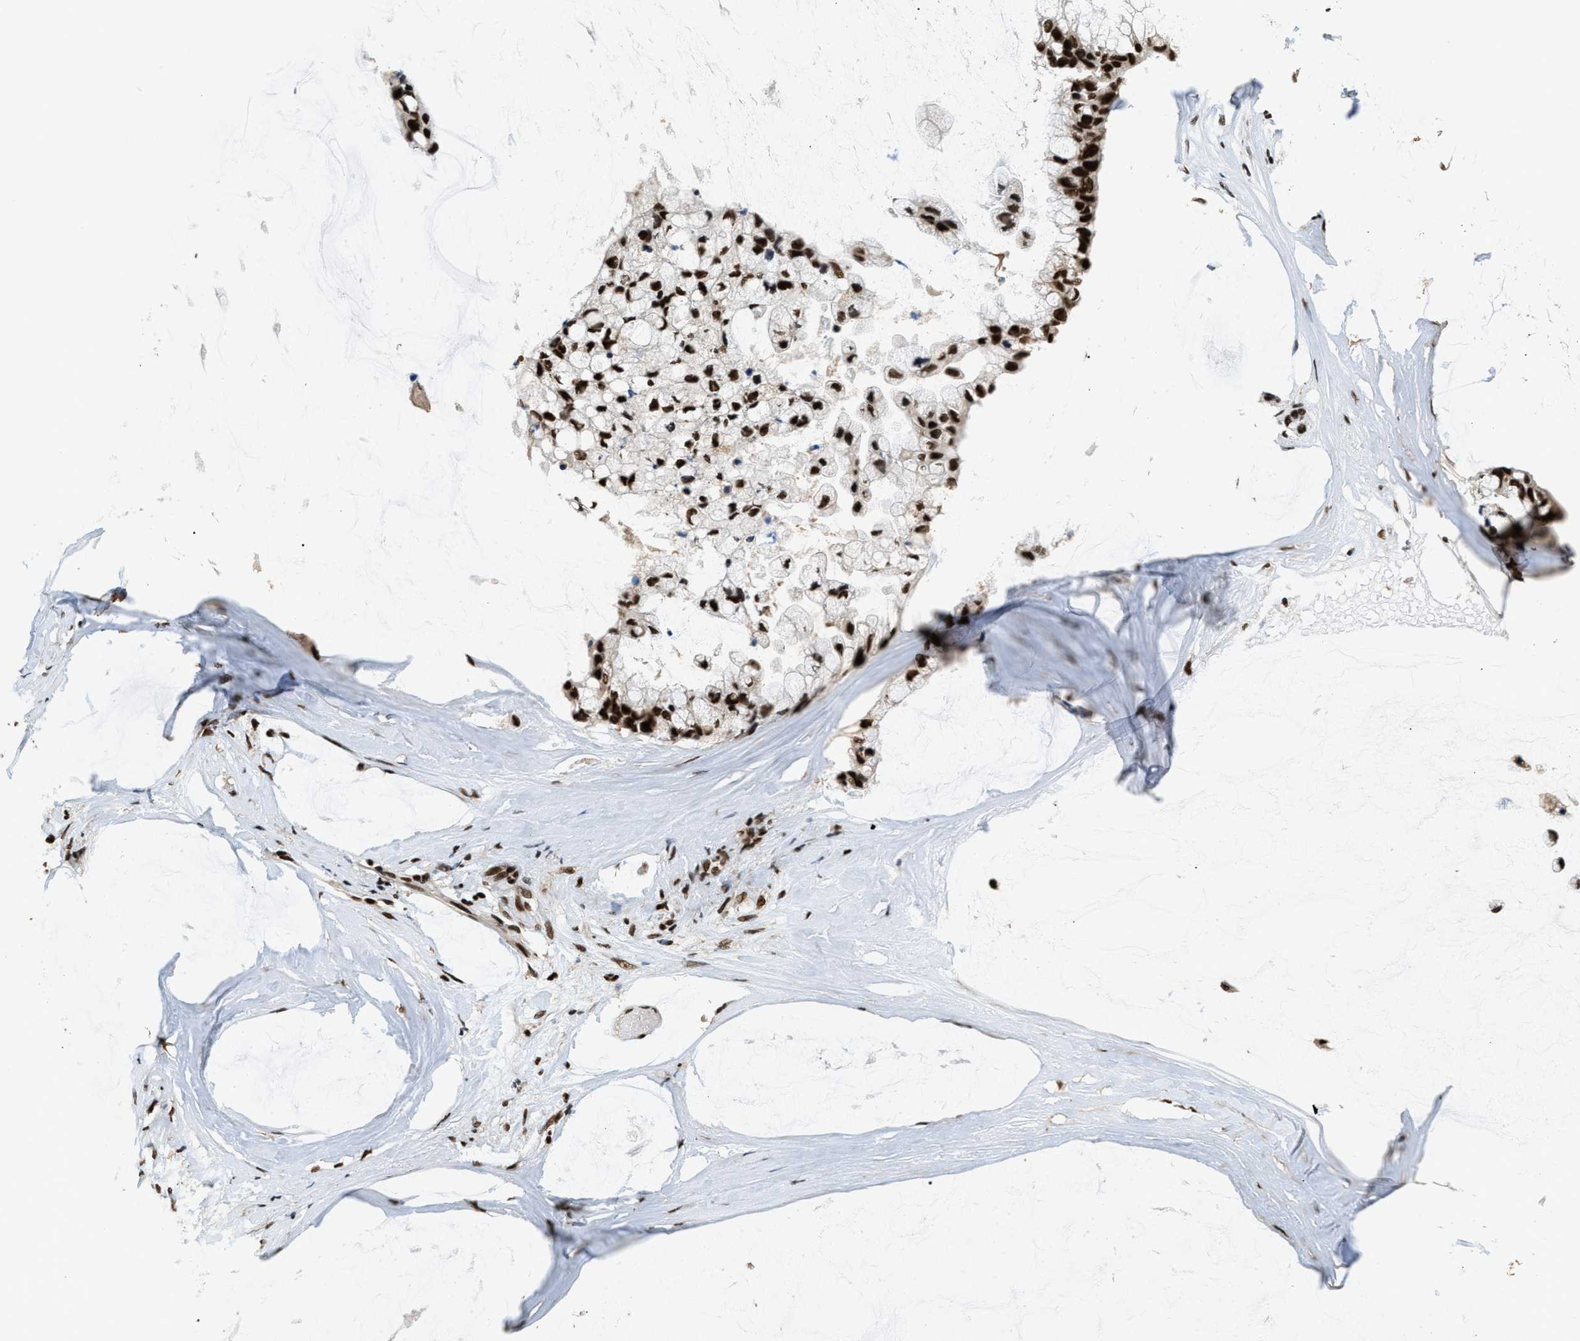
{"staining": {"intensity": "strong", "quantity": ">75%", "location": "nuclear"}, "tissue": "ovarian cancer", "cell_type": "Tumor cells", "image_type": "cancer", "snomed": [{"axis": "morphology", "description": "Cystadenocarcinoma, mucinous, NOS"}, {"axis": "topography", "description": "Ovary"}], "caption": "Ovarian cancer (mucinous cystadenocarcinoma) tissue demonstrates strong nuclear staining in approximately >75% of tumor cells, visualized by immunohistochemistry.", "gene": "RAD21", "patient": {"sex": "female", "age": 39}}